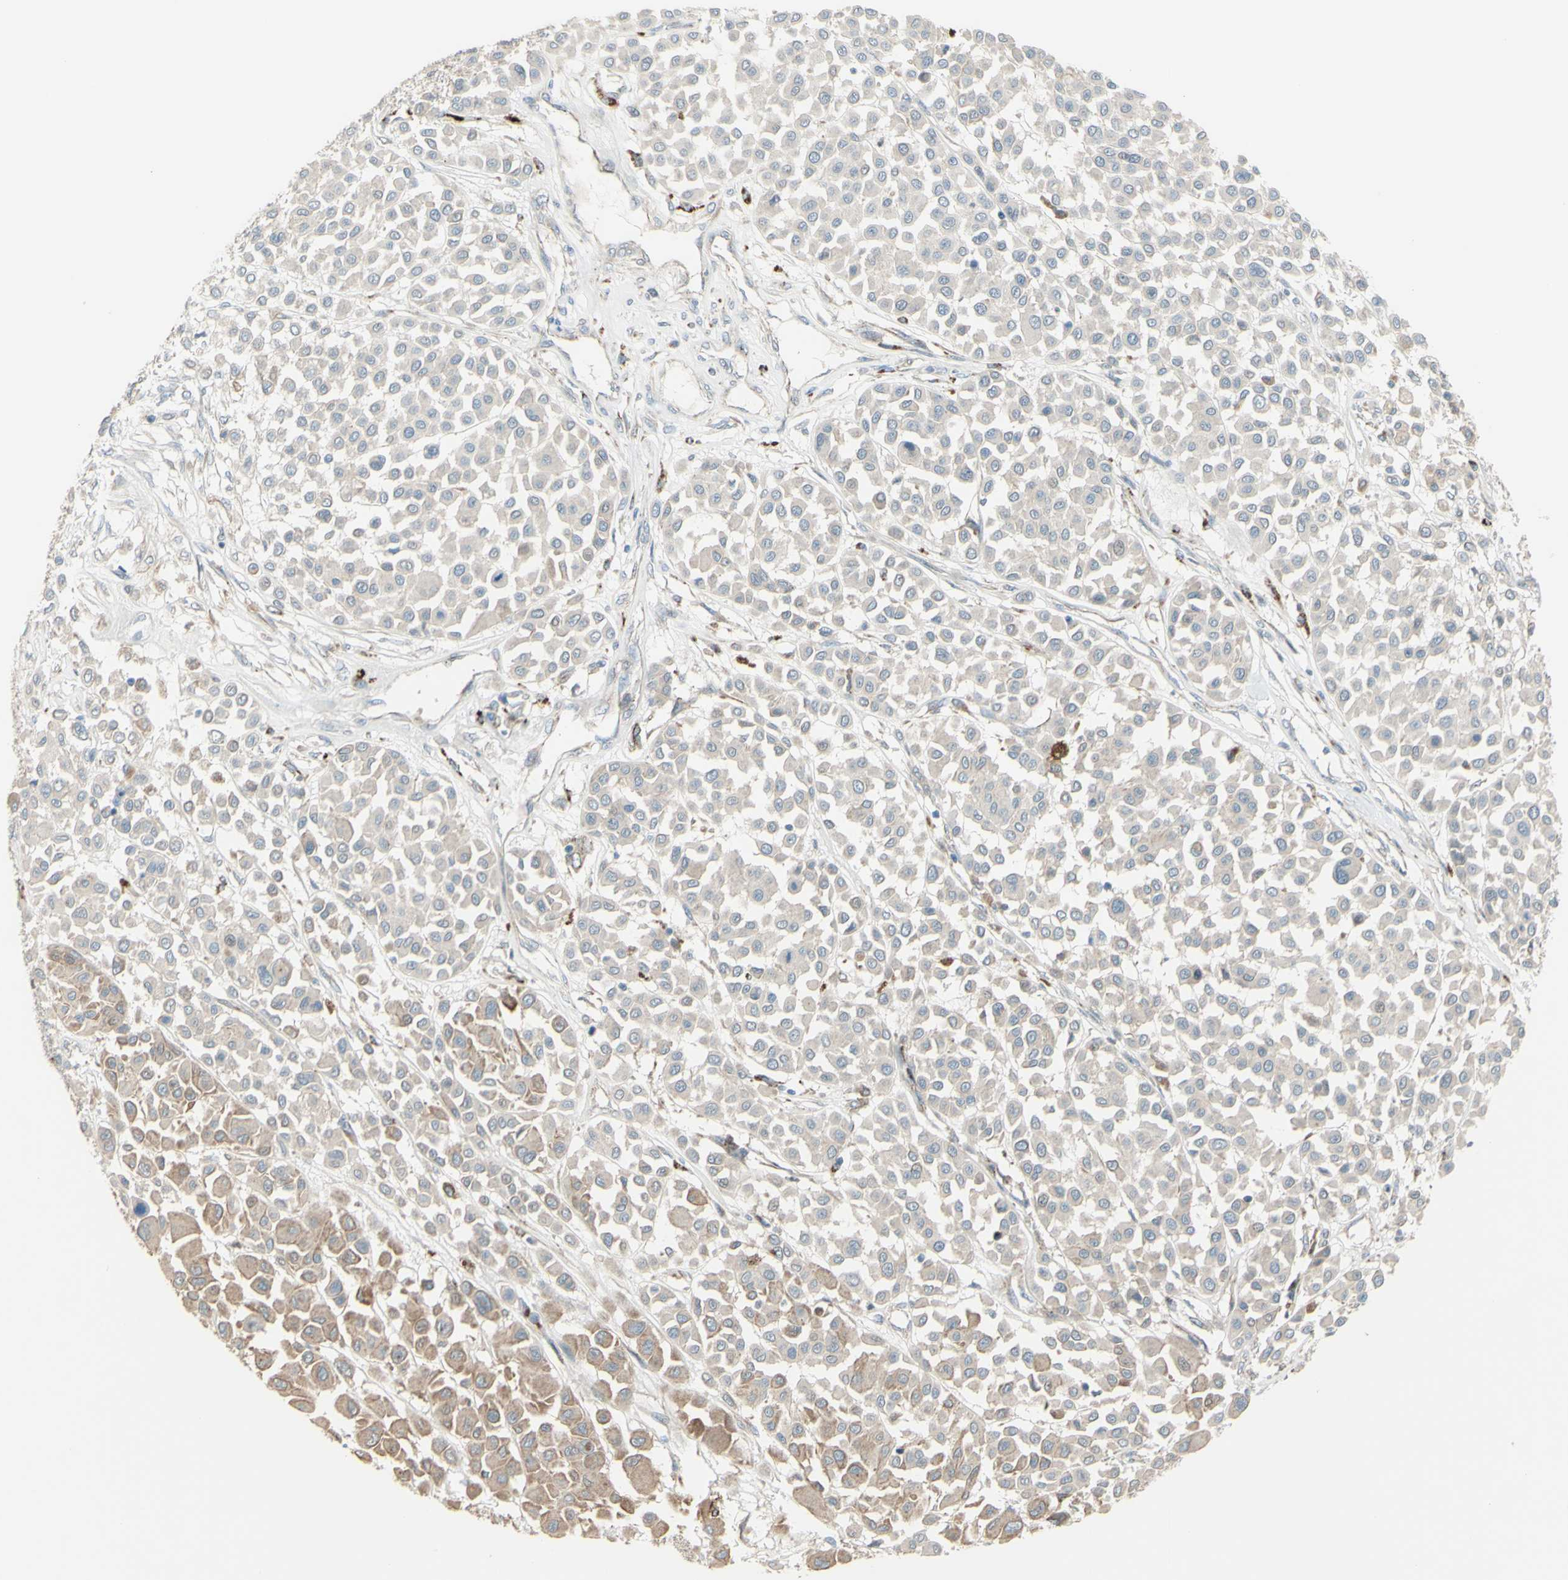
{"staining": {"intensity": "weak", "quantity": "25%-75%", "location": "cytoplasmic/membranous"}, "tissue": "melanoma", "cell_type": "Tumor cells", "image_type": "cancer", "snomed": [{"axis": "morphology", "description": "Malignant melanoma, Metastatic site"}, {"axis": "topography", "description": "Soft tissue"}], "caption": "A histopathology image showing weak cytoplasmic/membranous positivity in approximately 25%-75% of tumor cells in malignant melanoma (metastatic site), as visualized by brown immunohistochemical staining.", "gene": "LMTK2", "patient": {"sex": "male", "age": 41}}